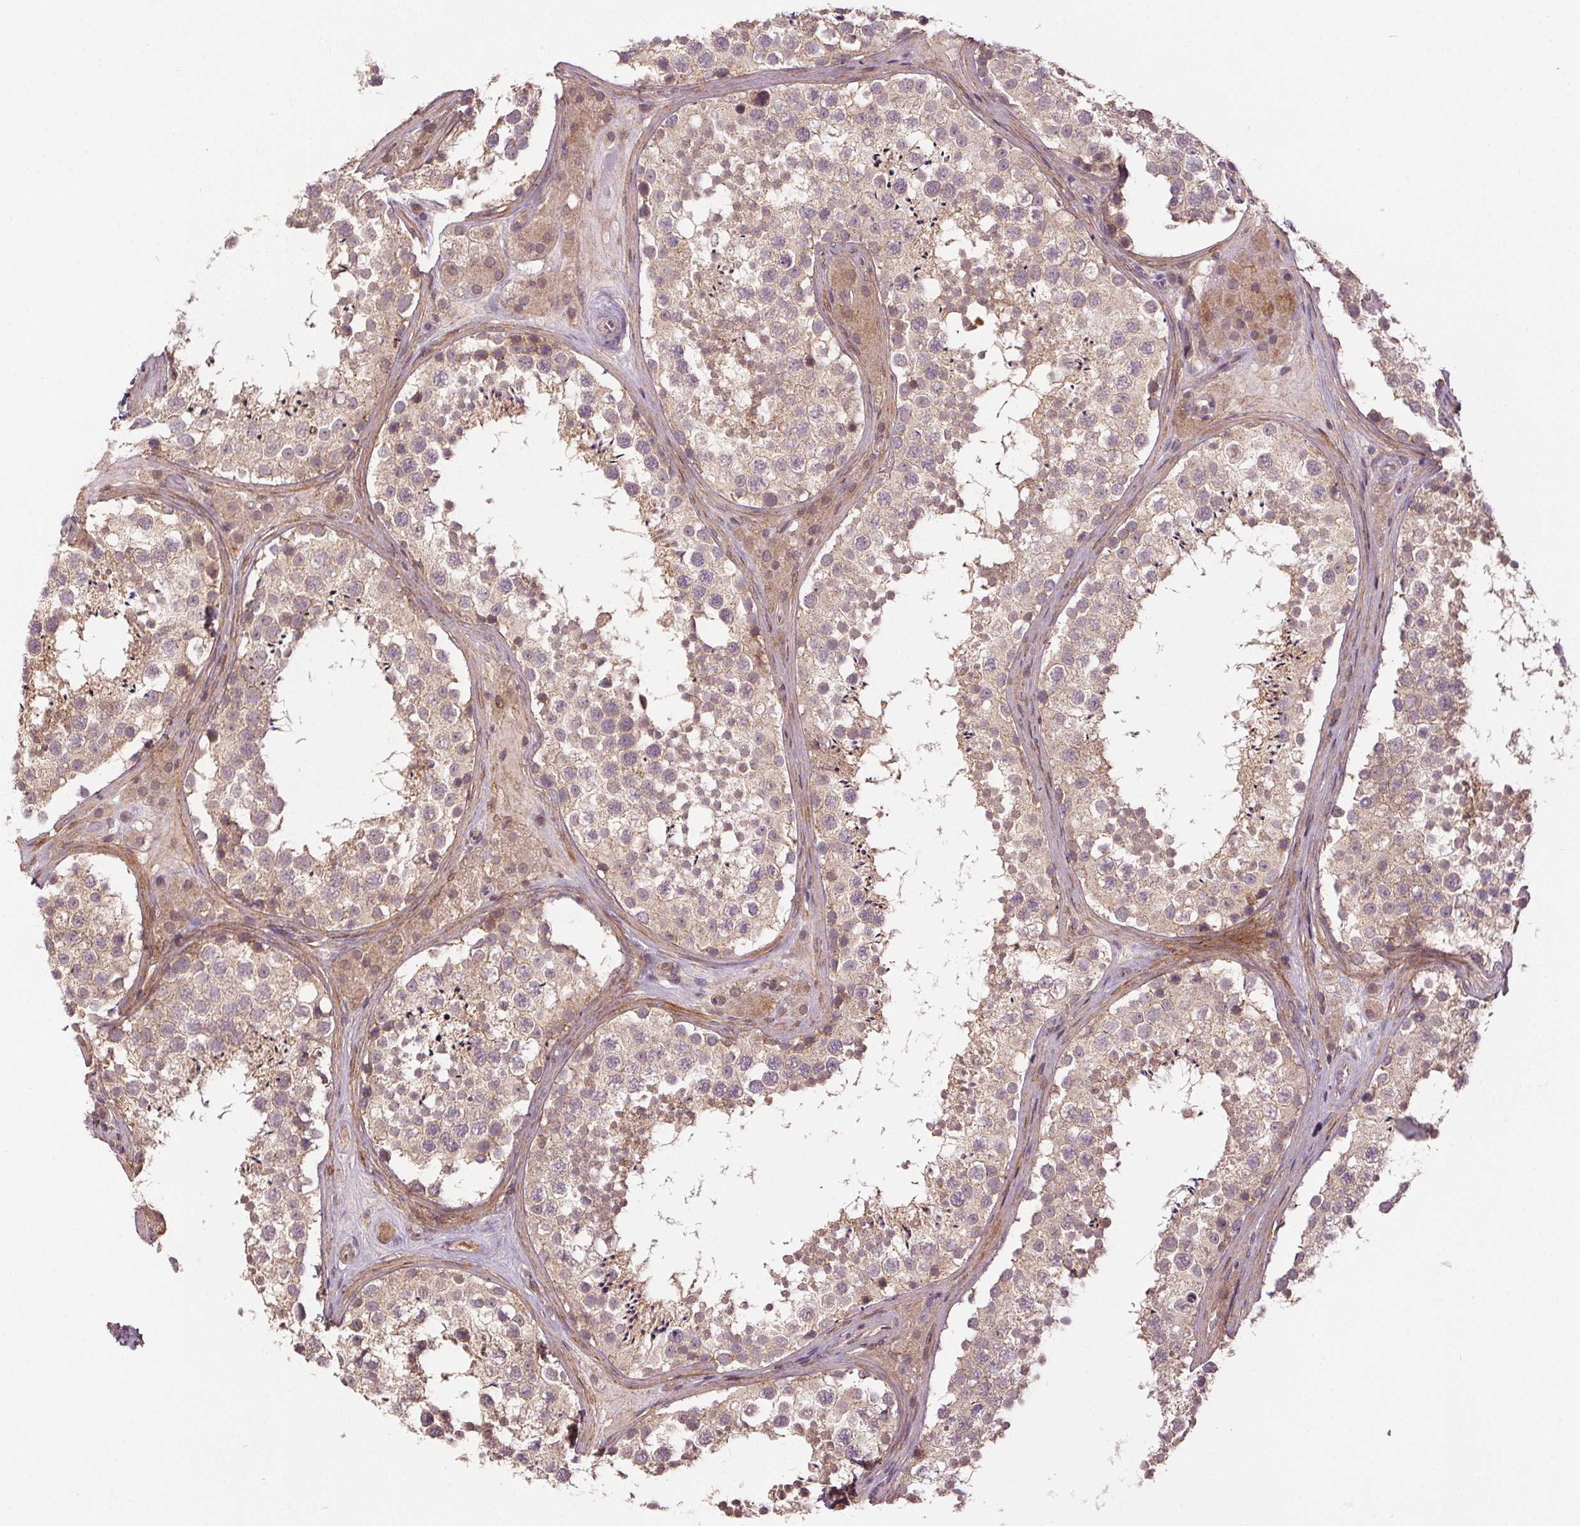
{"staining": {"intensity": "moderate", "quantity": "<25%", "location": "cytoplasmic/membranous"}, "tissue": "testis", "cell_type": "Cells in seminiferous ducts", "image_type": "normal", "snomed": [{"axis": "morphology", "description": "Normal tissue, NOS"}, {"axis": "topography", "description": "Testis"}], "caption": "The micrograph displays immunohistochemical staining of unremarkable testis. There is moderate cytoplasmic/membranous positivity is seen in about <25% of cells in seminiferous ducts.", "gene": "EPHB3", "patient": {"sex": "male", "age": 41}}